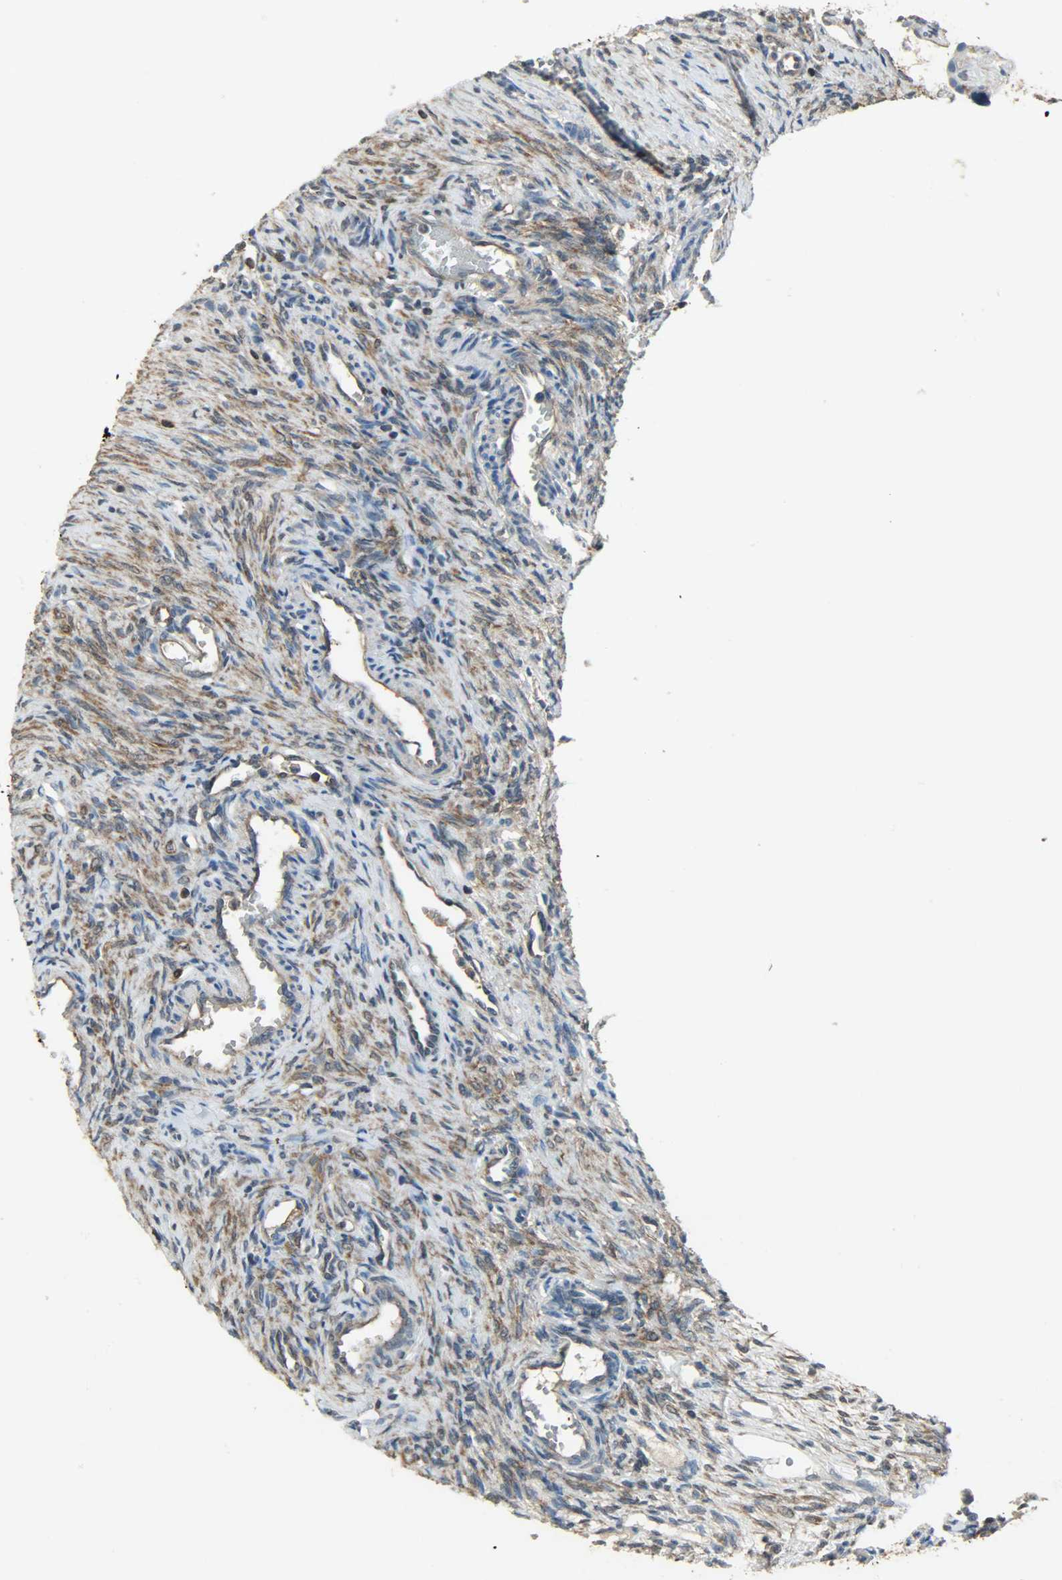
{"staining": {"intensity": "moderate", "quantity": "25%-75%", "location": "cytoplasmic/membranous"}, "tissue": "ovary", "cell_type": "Ovarian stroma cells", "image_type": "normal", "snomed": [{"axis": "morphology", "description": "Normal tissue, NOS"}, {"axis": "topography", "description": "Ovary"}], "caption": "A brown stain highlights moderate cytoplasmic/membranous positivity of a protein in ovarian stroma cells of benign ovary. The staining was performed using DAB (3,3'-diaminobenzidine) to visualize the protein expression in brown, while the nuclei were stained in blue with hematoxylin (Magnification: 20x).", "gene": "LDHB", "patient": {"sex": "female", "age": 33}}